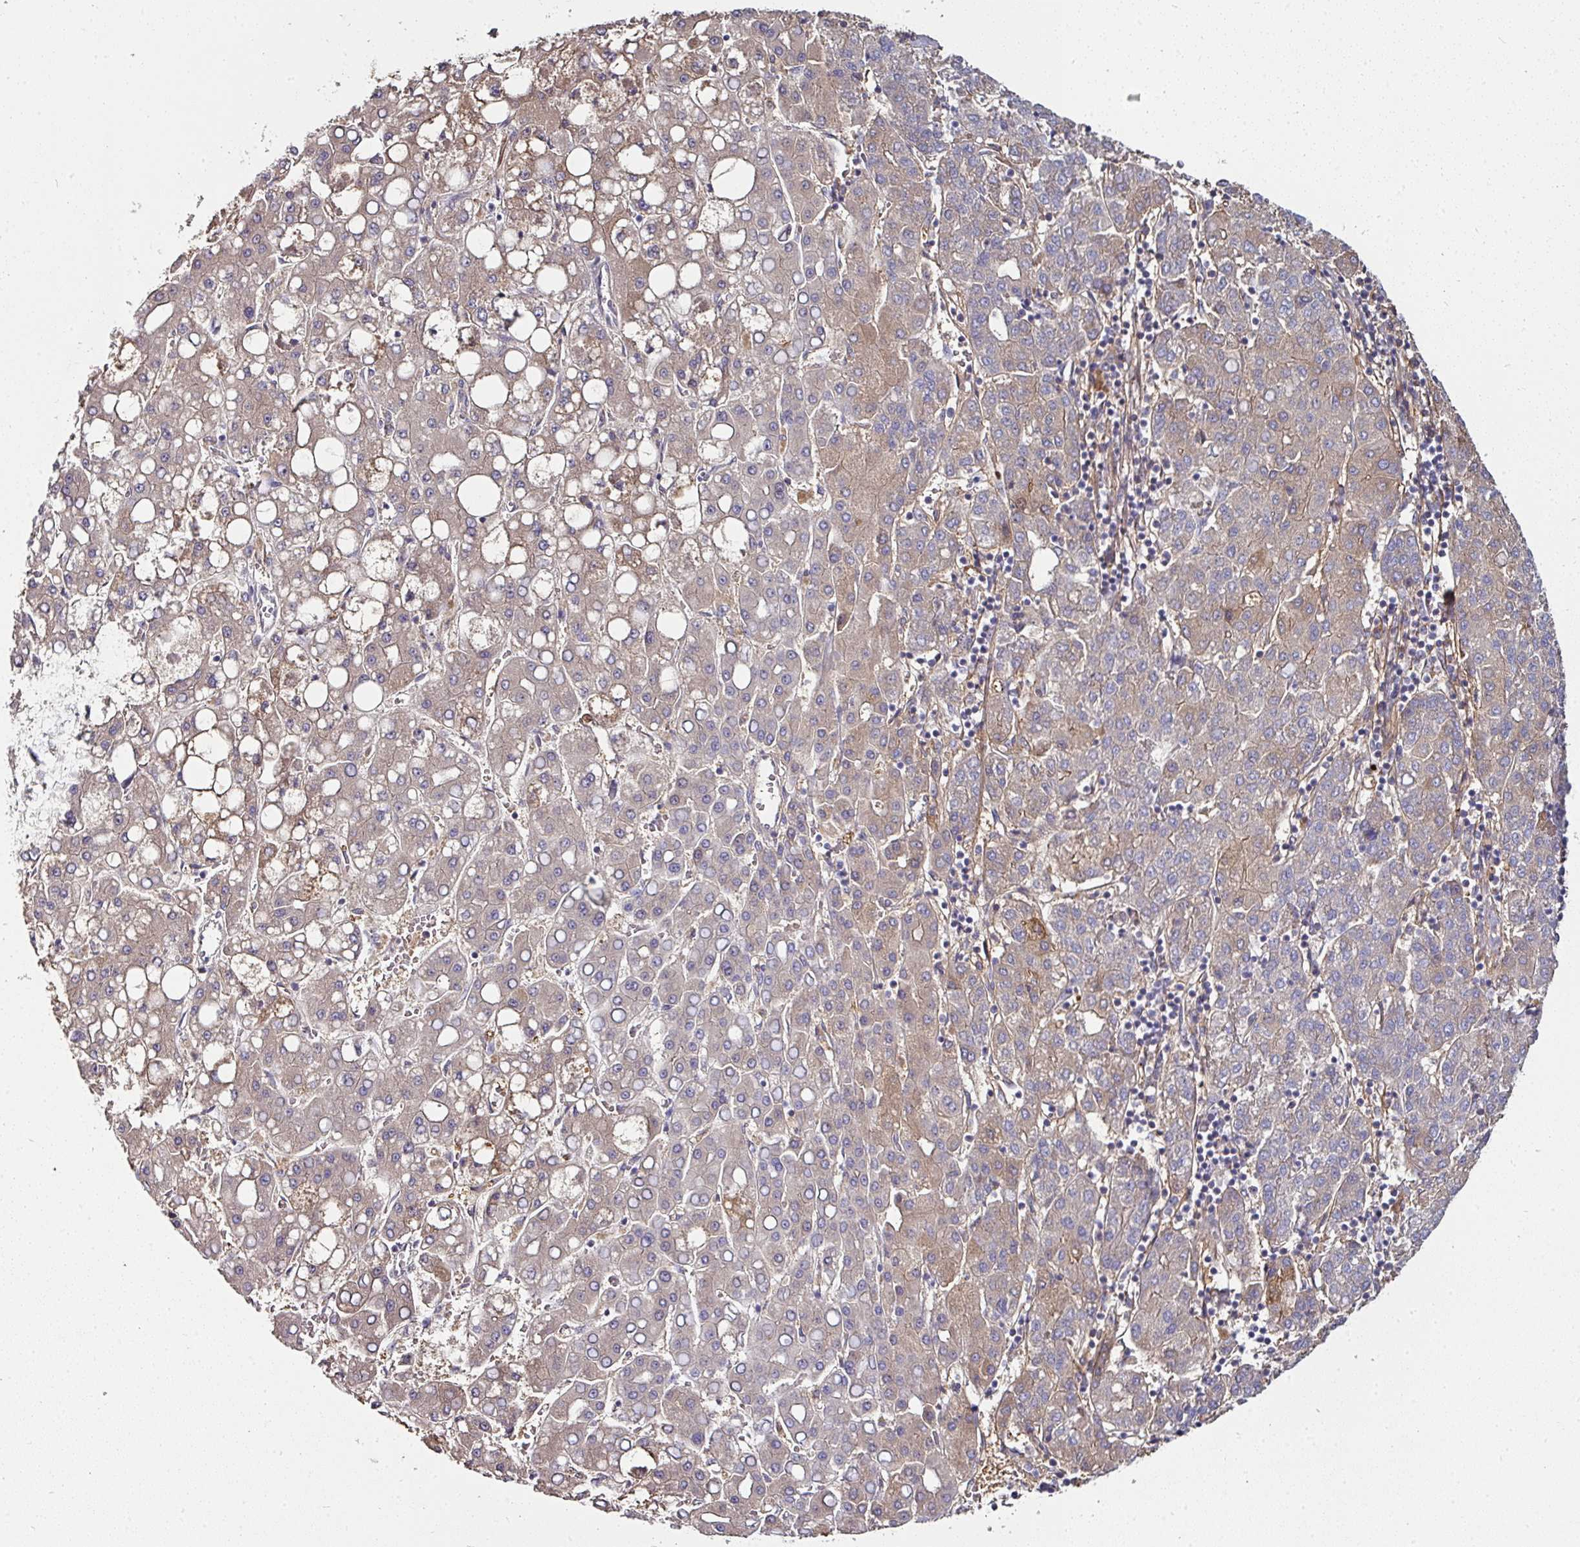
{"staining": {"intensity": "moderate", "quantity": "25%-75%", "location": "cytoplasmic/membranous"}, "tissue": "liver cancer", "cell_type": "Tumor cells", "image_type": "cancer", "snomed": [{"axis": "morphology", "description": "Carcinoma, Hepatocellular, NOS"}, {"axis": "topography", "description": "Liver"}], "caption": "Protein expression analysis of human hepatocellular carcinoma (liver) reveals moderate cytoplasmic/membranous expression in approximately 25%-75% of tumor cells. Immunohistochemistry (ihc) stains the protein in brown and the nuclei are stained blue.", "gene": "CTDSP2", "patient": {"sex": "male", "age": 65}}